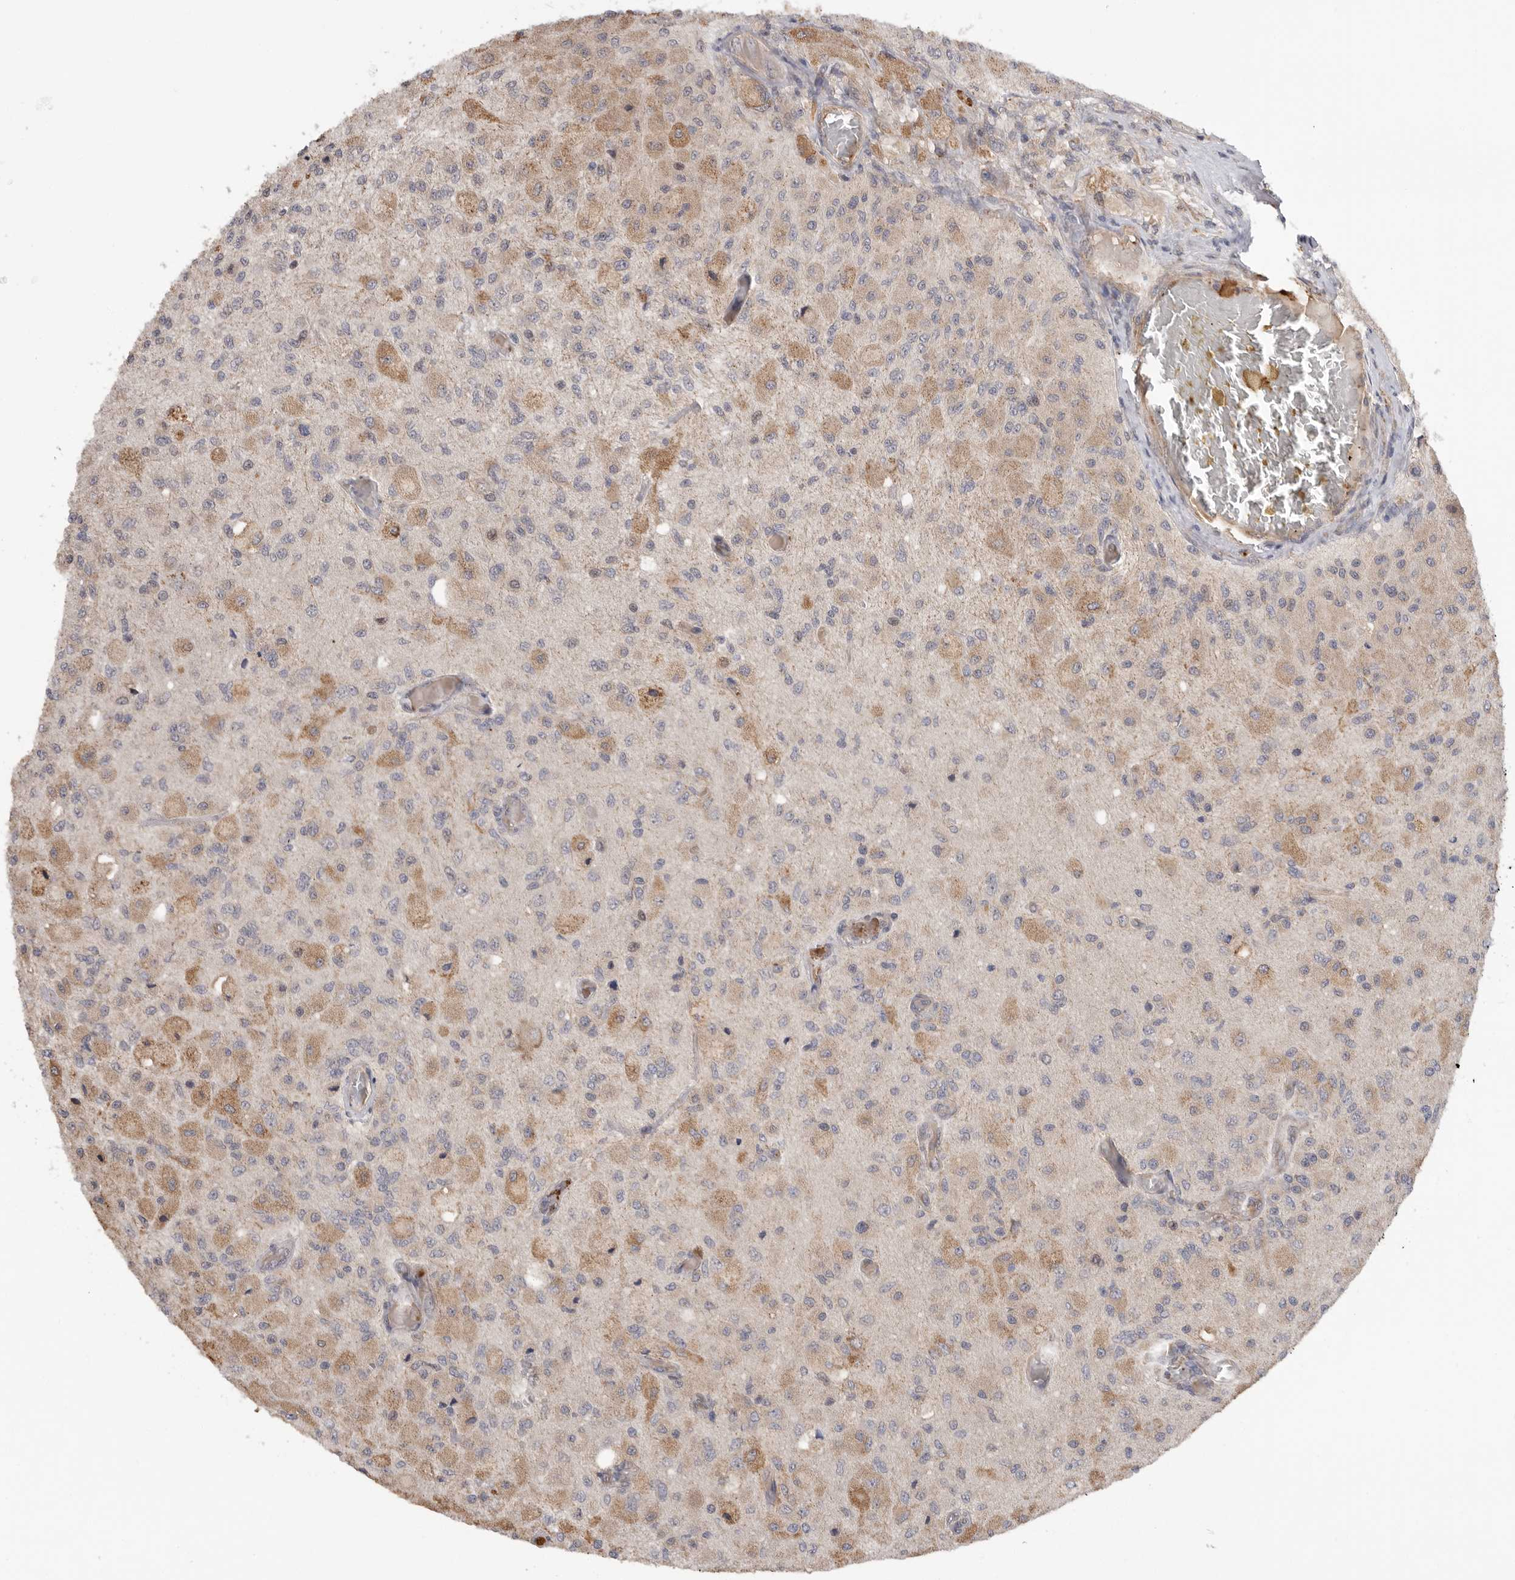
{"staining": {"intensity": "moderate", "quantity": "25%-75%", "location": "cytoplasmic/membranous"}, "tissue": "glioma", "cell_type": "Tumor cells", "image_type": "cancer", "snomed": [{"axis": "morphology", "description": "Normal tissue, NOS"}, {"axis": "morphology", "description": "Glioma, malignant, High grade"}, {"axis": "topography", "description": "Cerebral cortex"}], "caption": "Malignant high-grade glioma stained for a protein (brown) shows moderate cytoplasmic/membranous positive positivity in about 25%-75% of tumor cells.", "gene": "CDC42BPB", "patient": {"sex": "male", "age": 77}}